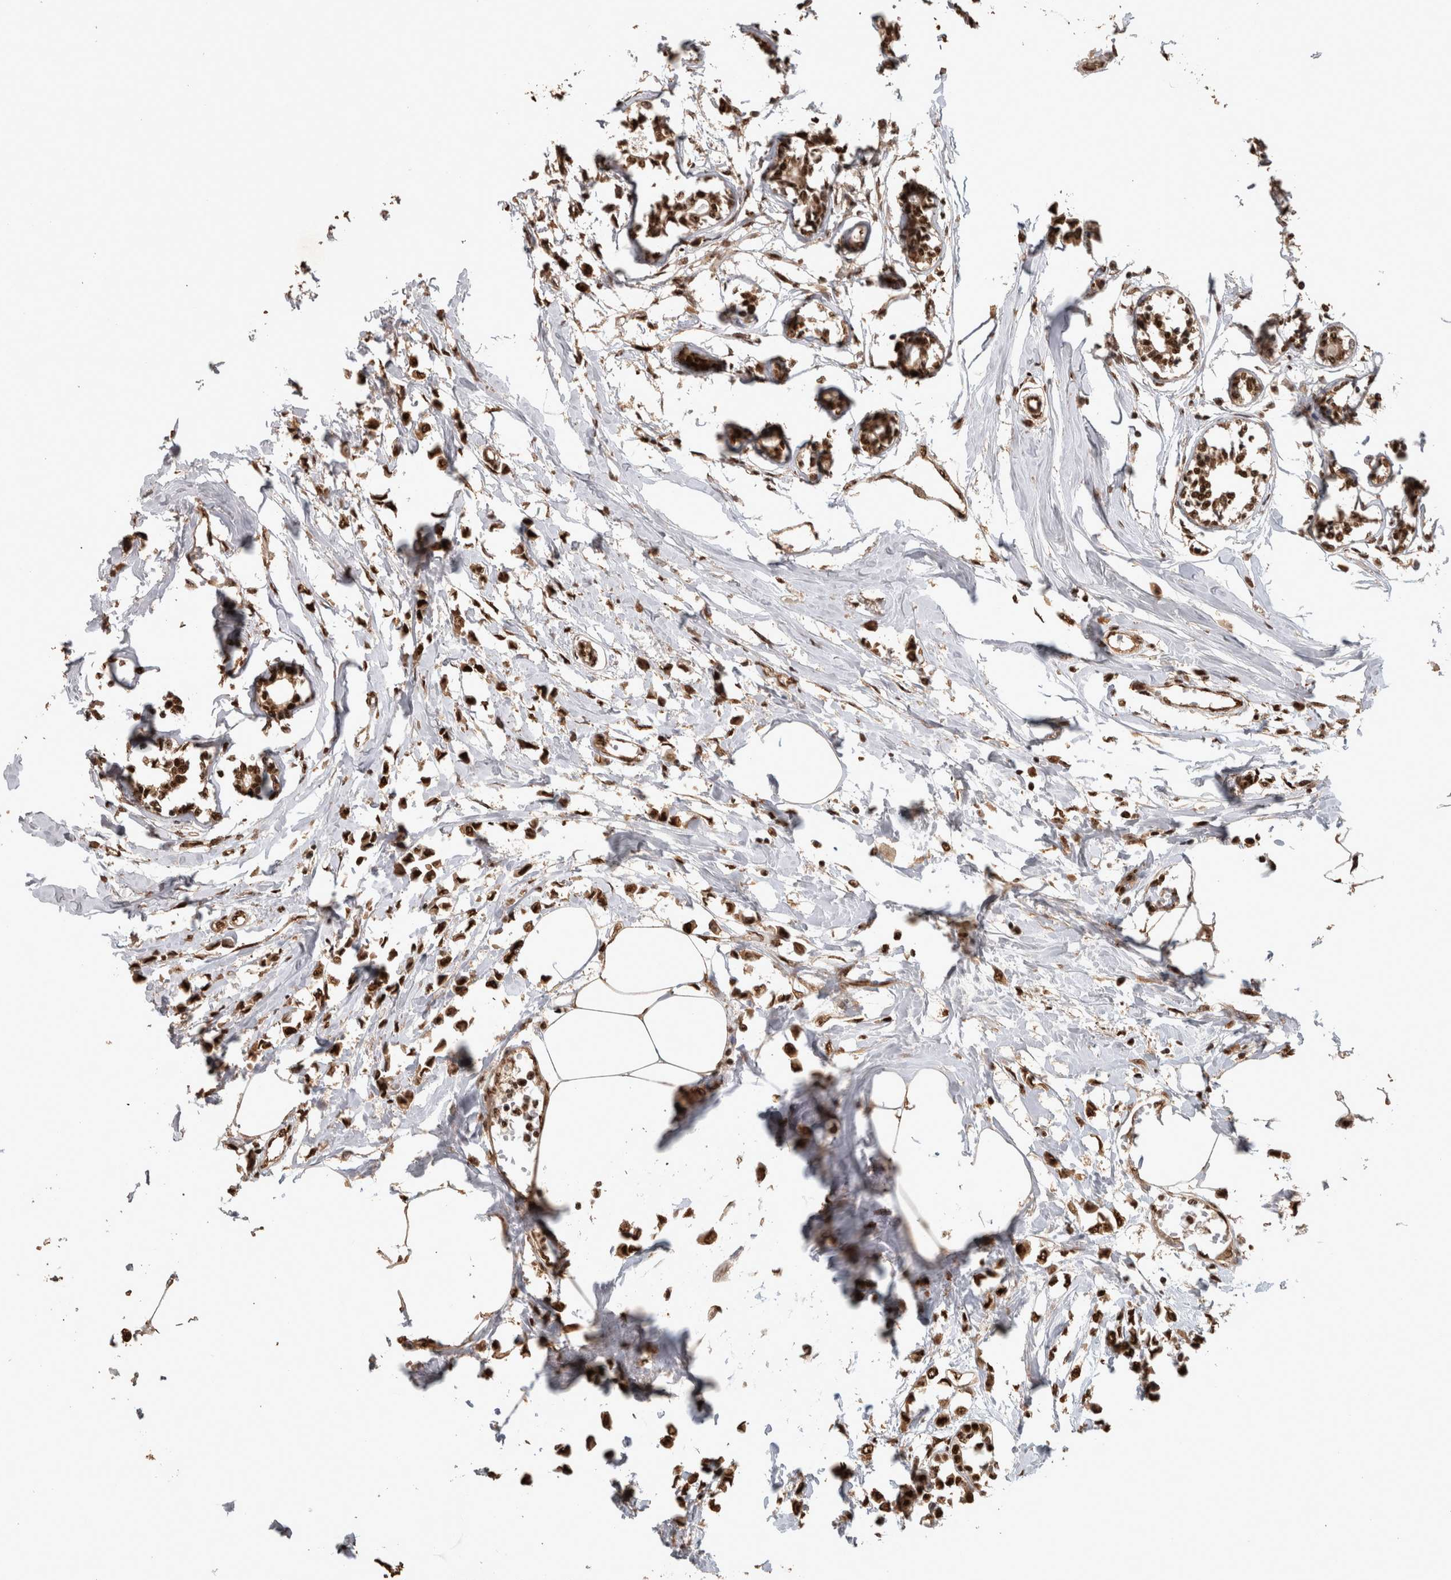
{"staining": {"intensity": "strong", "quantity": ">75%", "location": "nuclear"}, "tissue": "breast cancer", "cell_type": "Tumor cells", "image_type": "cancer", "snomed": [{"axis": "morphology", "description": "Lobular carcinoma"}, {"axis": "topography", "description": "Breast"}], "caption": "Tumor cells exhibit strong nuclear staining in about >75% of cells in lobular carcinoma (breast). The staining was performed using DAB, with brown indicating positive protein expression. Nuclei are stained blue with hematoxylin.", "gene": "RAD50", "patient": {"sex": "female", "age": 51}}